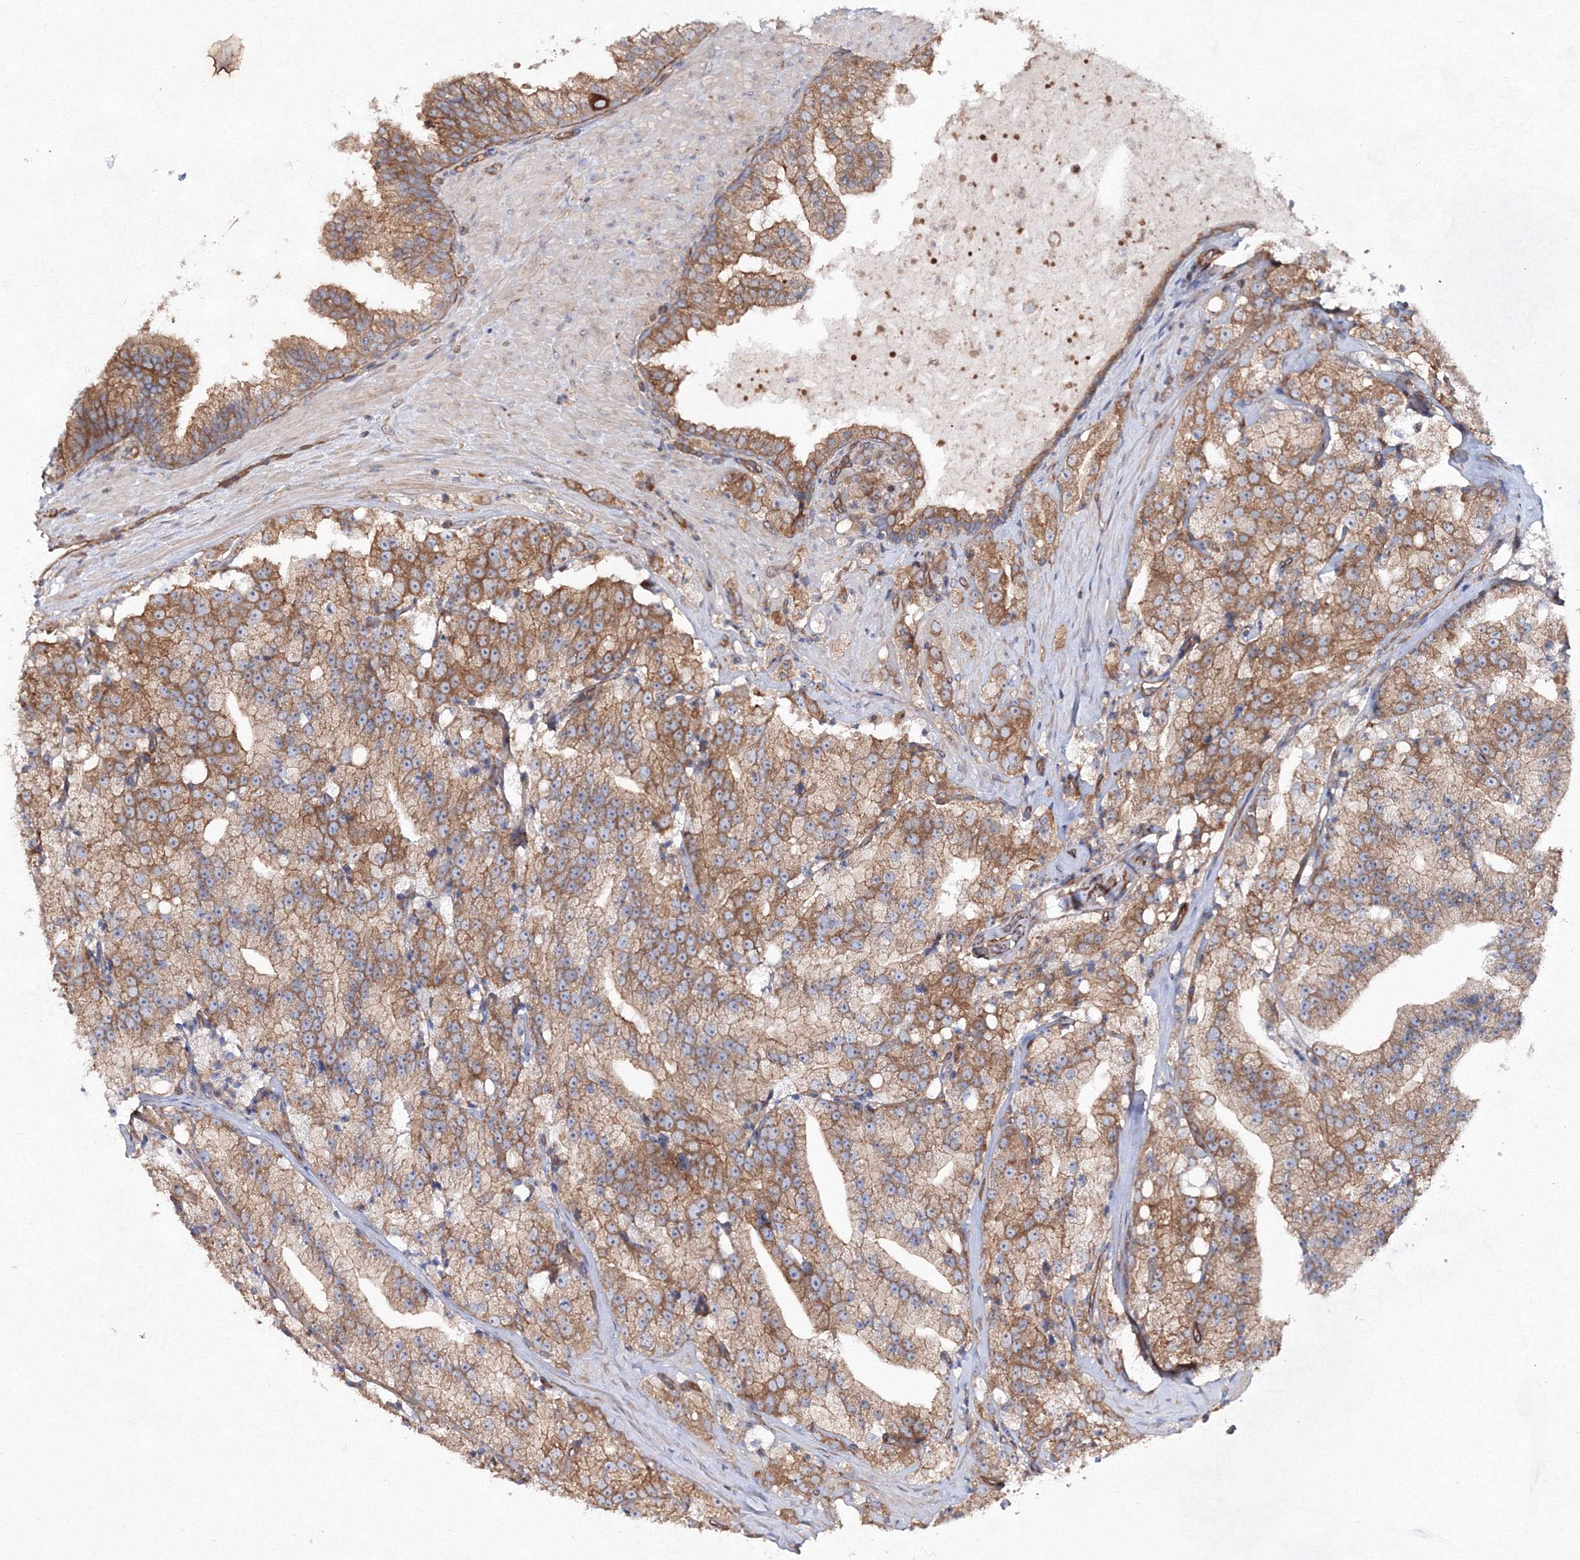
{"staining": {"intensity": "moderate", "quantity": ">75%", "location": "cytoplasmic/membranous"}, "tissue": "prostate cancer", "cell_type": "Tumor cells", "image_type": "cancer", "snomed": [{"axis": "morphology", "description": "Adenocarcinoma, High grade"}, {"axis": "topography", "description": "Prostate"}], "caption": "This photomicrograph exhibits prostate high-grade adenocarcinoma stained with immunohistochemistry to label a protein in brown. The cytoplasmic/membranous of tumor cells show moderate positivity for the protein. Nuclei are counter-stained blue.", "gene": "EXOC6", "patient": {"sex": "male", "age": 64}}